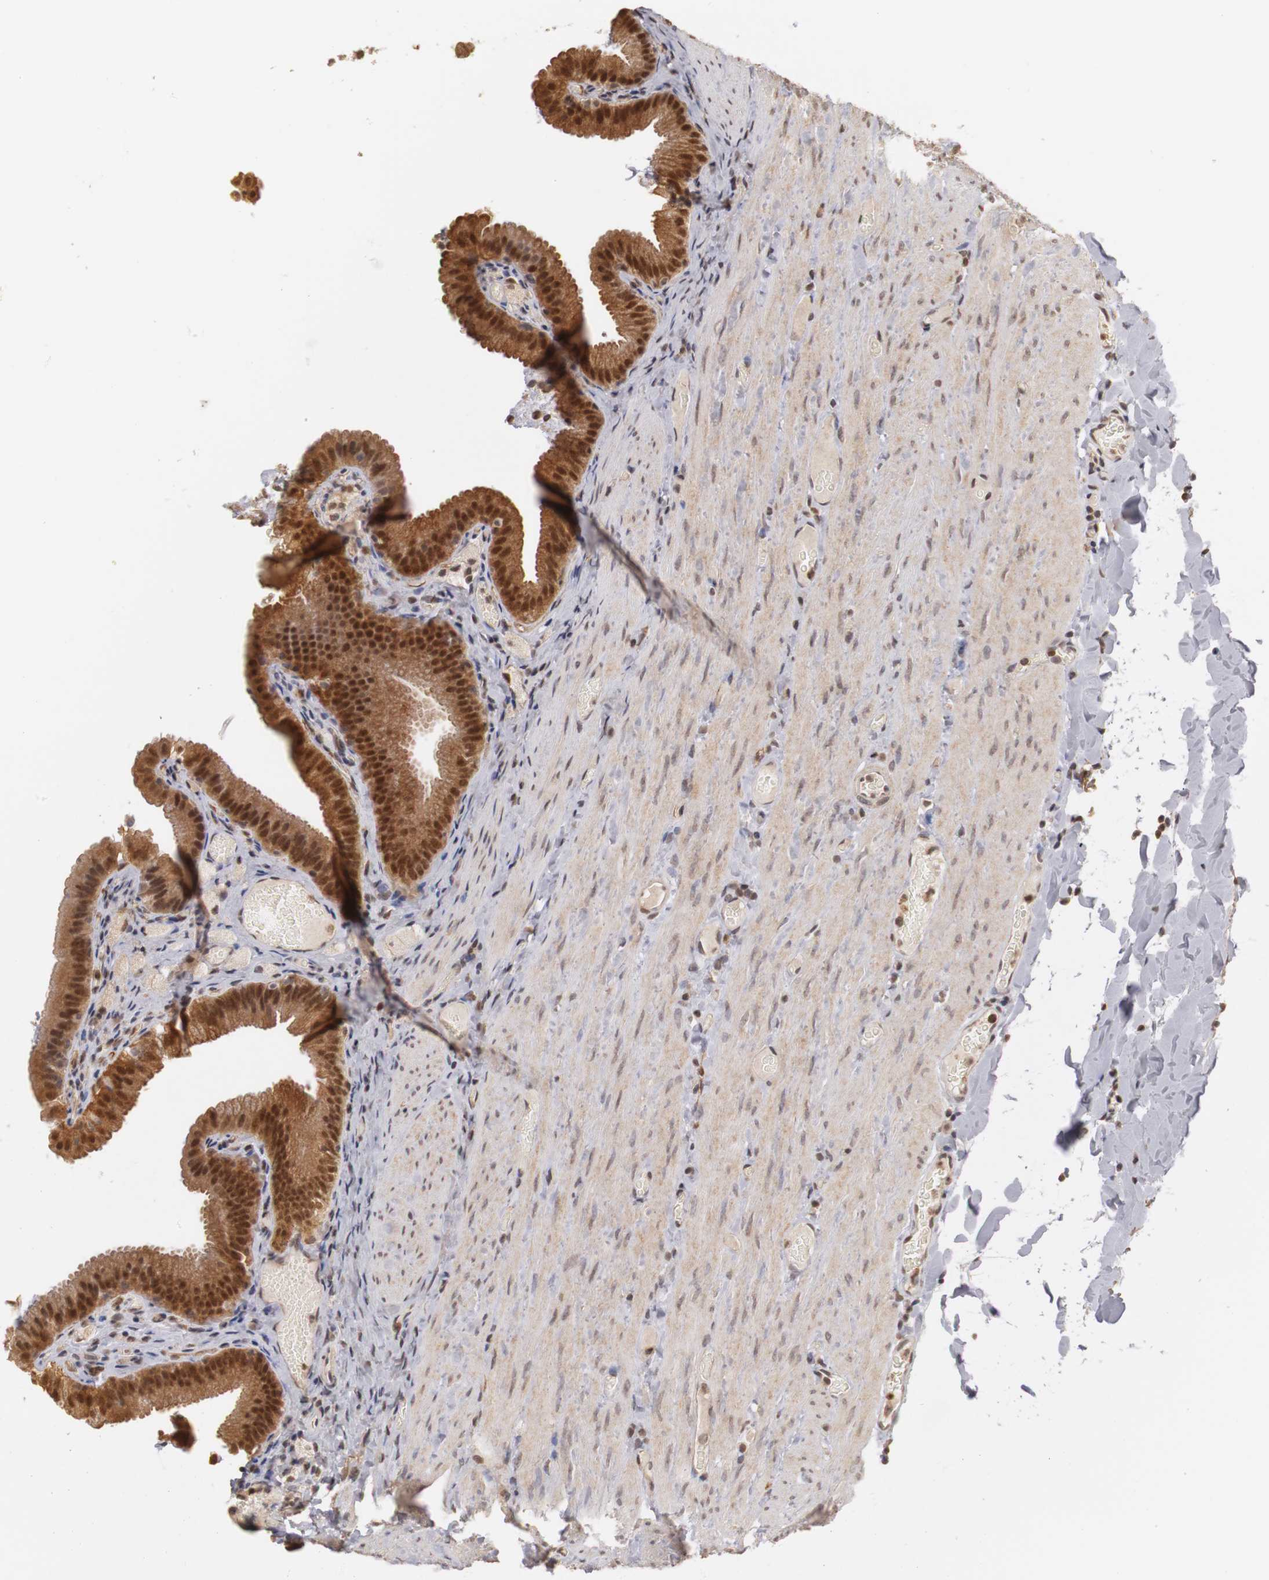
{"staining": {"intensity": "moderate", "quantity": ">75%", "location": "cytoplasmic/membranous,nuclear"}, "tissue": "gallbladder", "cell_type": "Glandular cells", "image_type": "normal", "snomed": [{"axis": "morphology", "description": "Normal tissue, NOS"}, {"axis": "topography", "description": "Gallbladder"}], "caption": "Immunohistochemistry (IHC) staining of unremarkable gallbladder, which shows medium levels of moderate cytoplasmic/membranous,nuclear staining in approximately >75% of glandular cells indicating moderate cytoplasmic/membranous,nuclear protein expression. The staining was performed using DAB (3,3'-diaminobenzidine) (brown) for protein detection and nuclei were counterstained in hematoxylin (blue).", "gene": "PLEKHA1", "patient": {"sex": "female", "age": 24}}